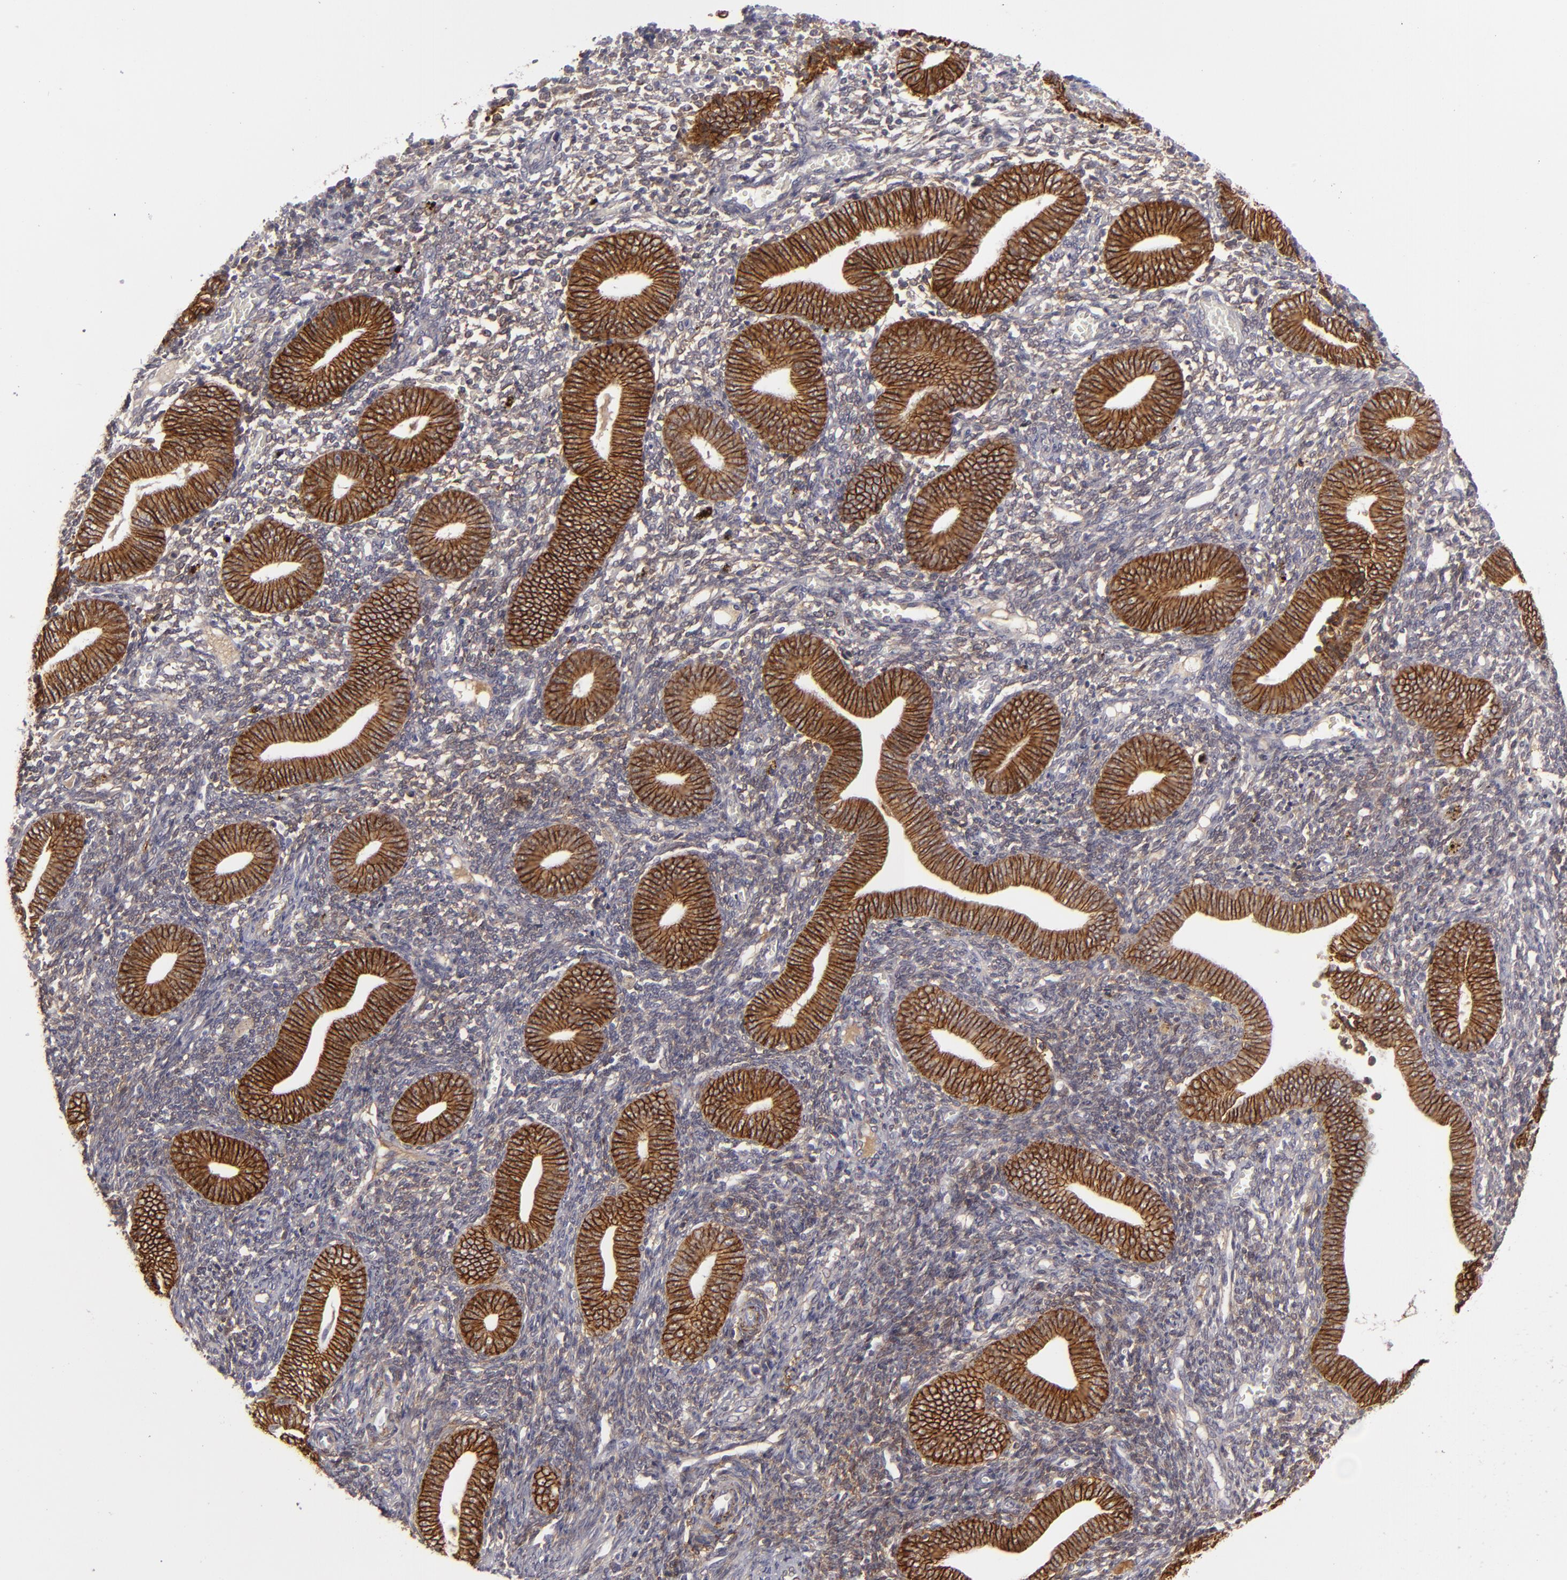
{"staining": {"intensity": "negative", "quantity": "none", "location": "none"}, "tissue": "endometrium", "cell_type": "Cells in endometrial stroma", "image_type": "normal", "snomed": [{"axis": "morphology", "description": "Normal tissue, NOS"}, {"axis": "topography", "description": "Uterus"}, {"axis": "topography", "description": "Endometrium"}], "caption": "Immunohistochemistry image of normal endometrium: human endometrium stained with DAB demonstrates no significant protein staining in cells in endometrial stroma.", "gene": "ALCAM", "patient": {"sex": "female", "age": 33}}